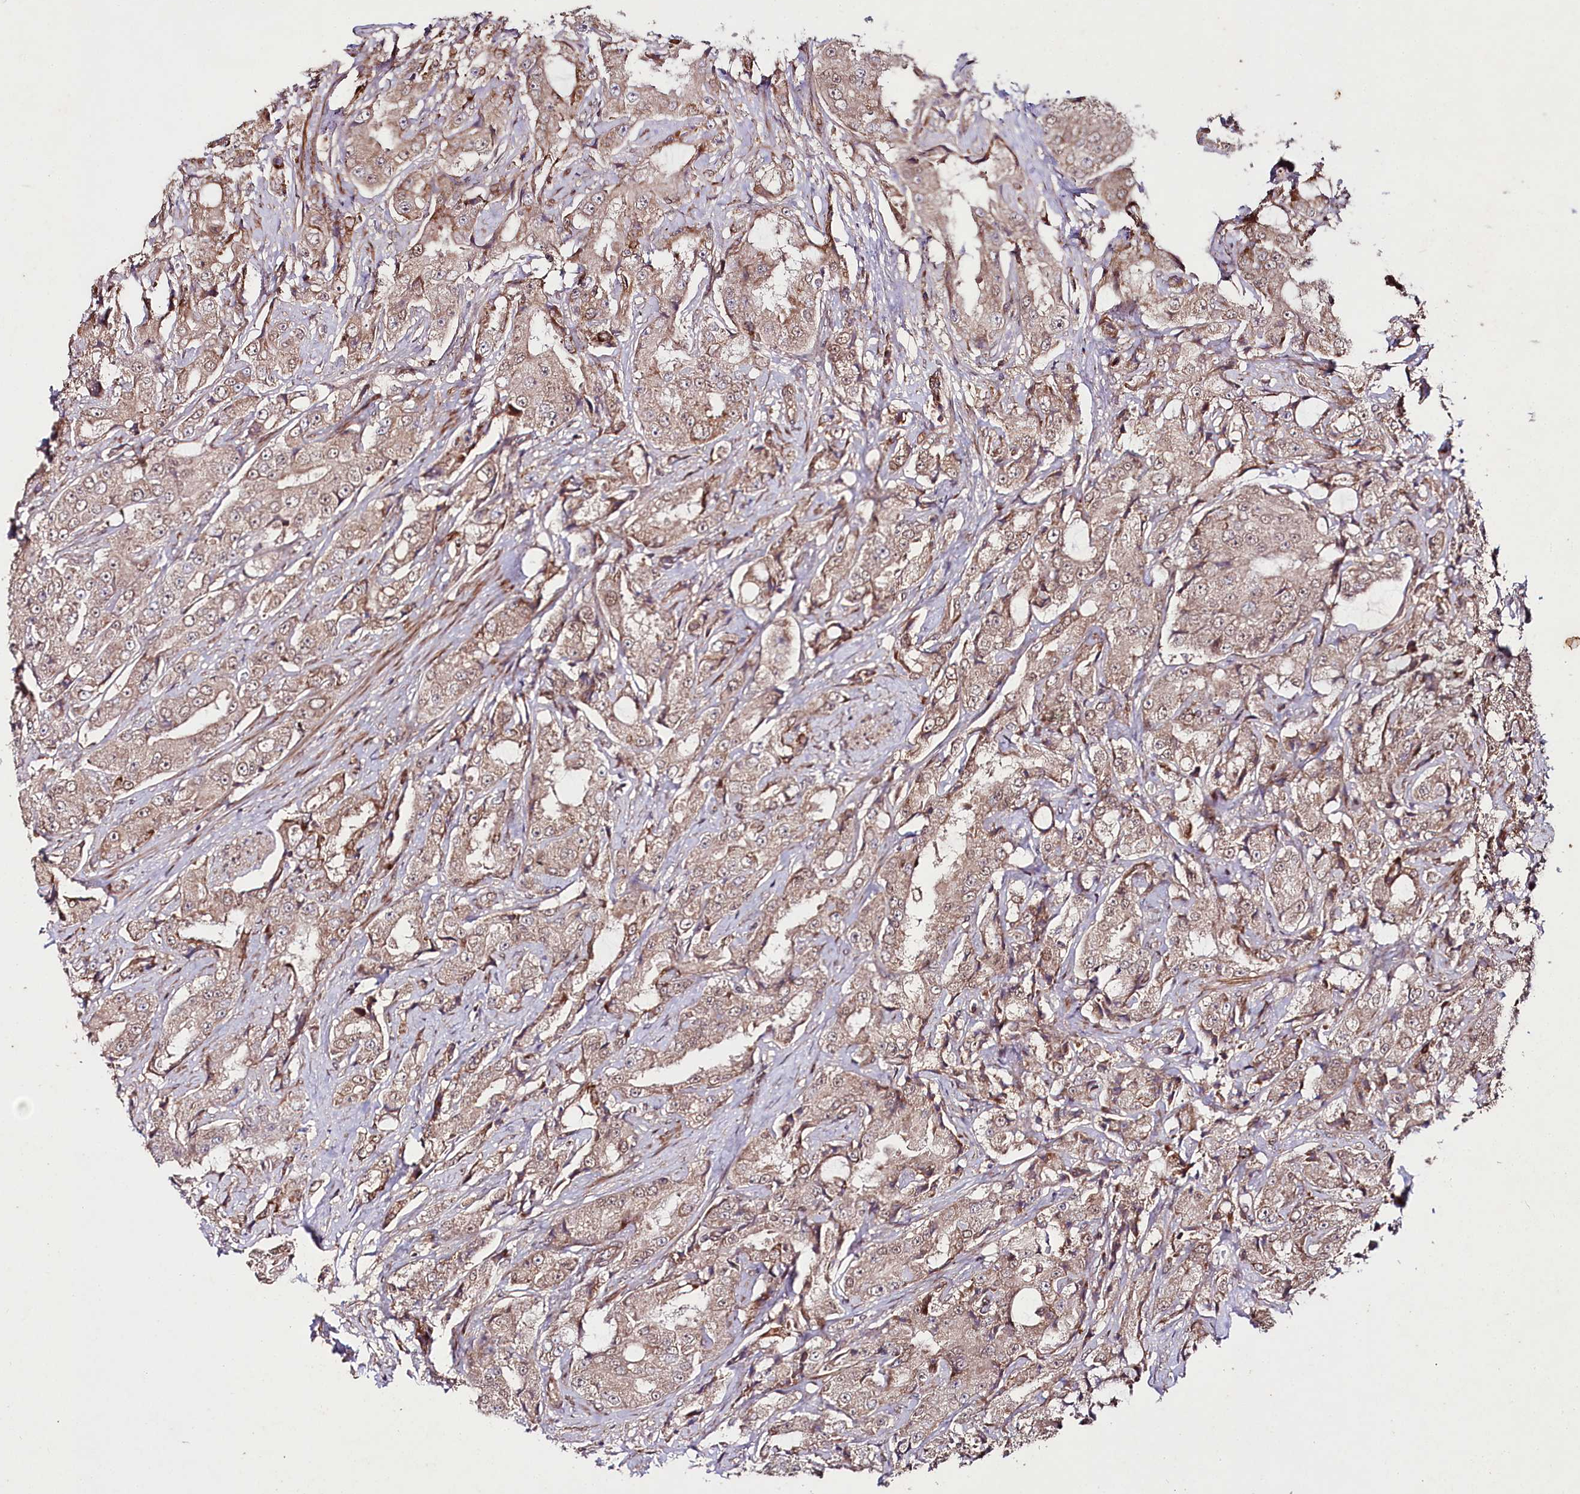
{"staining": {"intensity": "moderate", "quantity": "25%-75%", "location": "cytoplasmic/membranous"}, "tissue": "prostate cancer", "cell_type": "Tumor cells", "image_type": "cancer", "snomed": [{"axis": "morphology", "description": "Adenocarcinoma, High grade"}, {"axis": "topography", "description": "Prostate"}], "caption": "Brown immunohistochemical staining in prostate cancer (high-grade adenocarcinoma) shows moderate cytoplasmic/membranous expression in about 25%-75% of tumor cells.", "gene": "PHLDB1", "patient": {"sex": "male", "age": 73}}